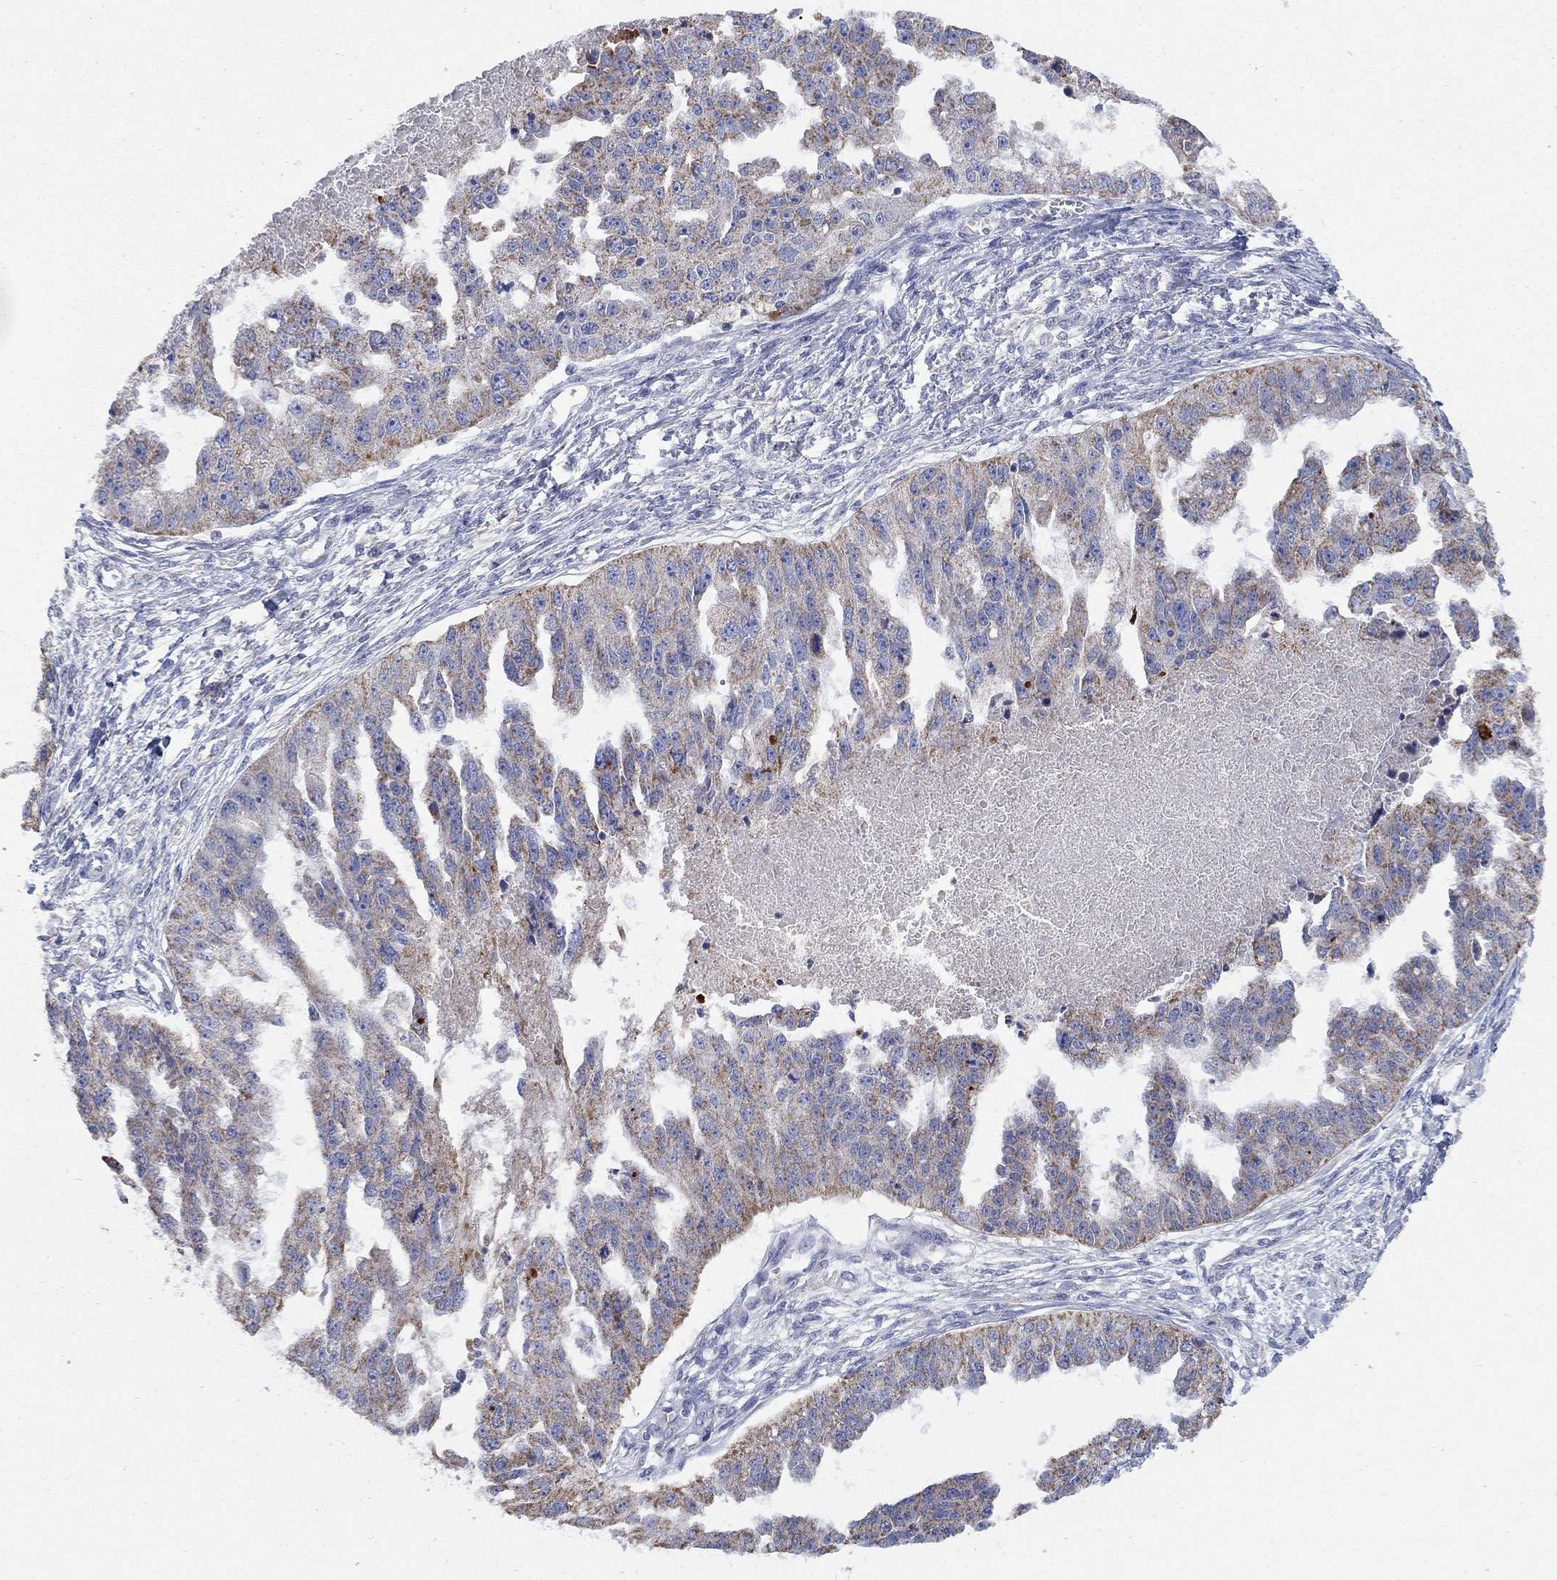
{"staining": {"intensity": "moderate", "quantity": ">75%", "location": "cytoplasmic/membranous"}, "tissue": "ovarian cancer", "cell_type": "Tumor cells", "image_type": "cancer", "snomed": [{"axis": "morphology", "description": "Cystadenocarcinoma, serous, NOS"}, {"axis": "topography", "description": "Ovary"}], "caption": "Brown immunohistochemical staining in ovarian cancer displays moderate cytoplasmic/membranous staining in about >75% of tumor cells.", "gene": "CLVS1", "patient": {"sex": "female", "age": 58}}